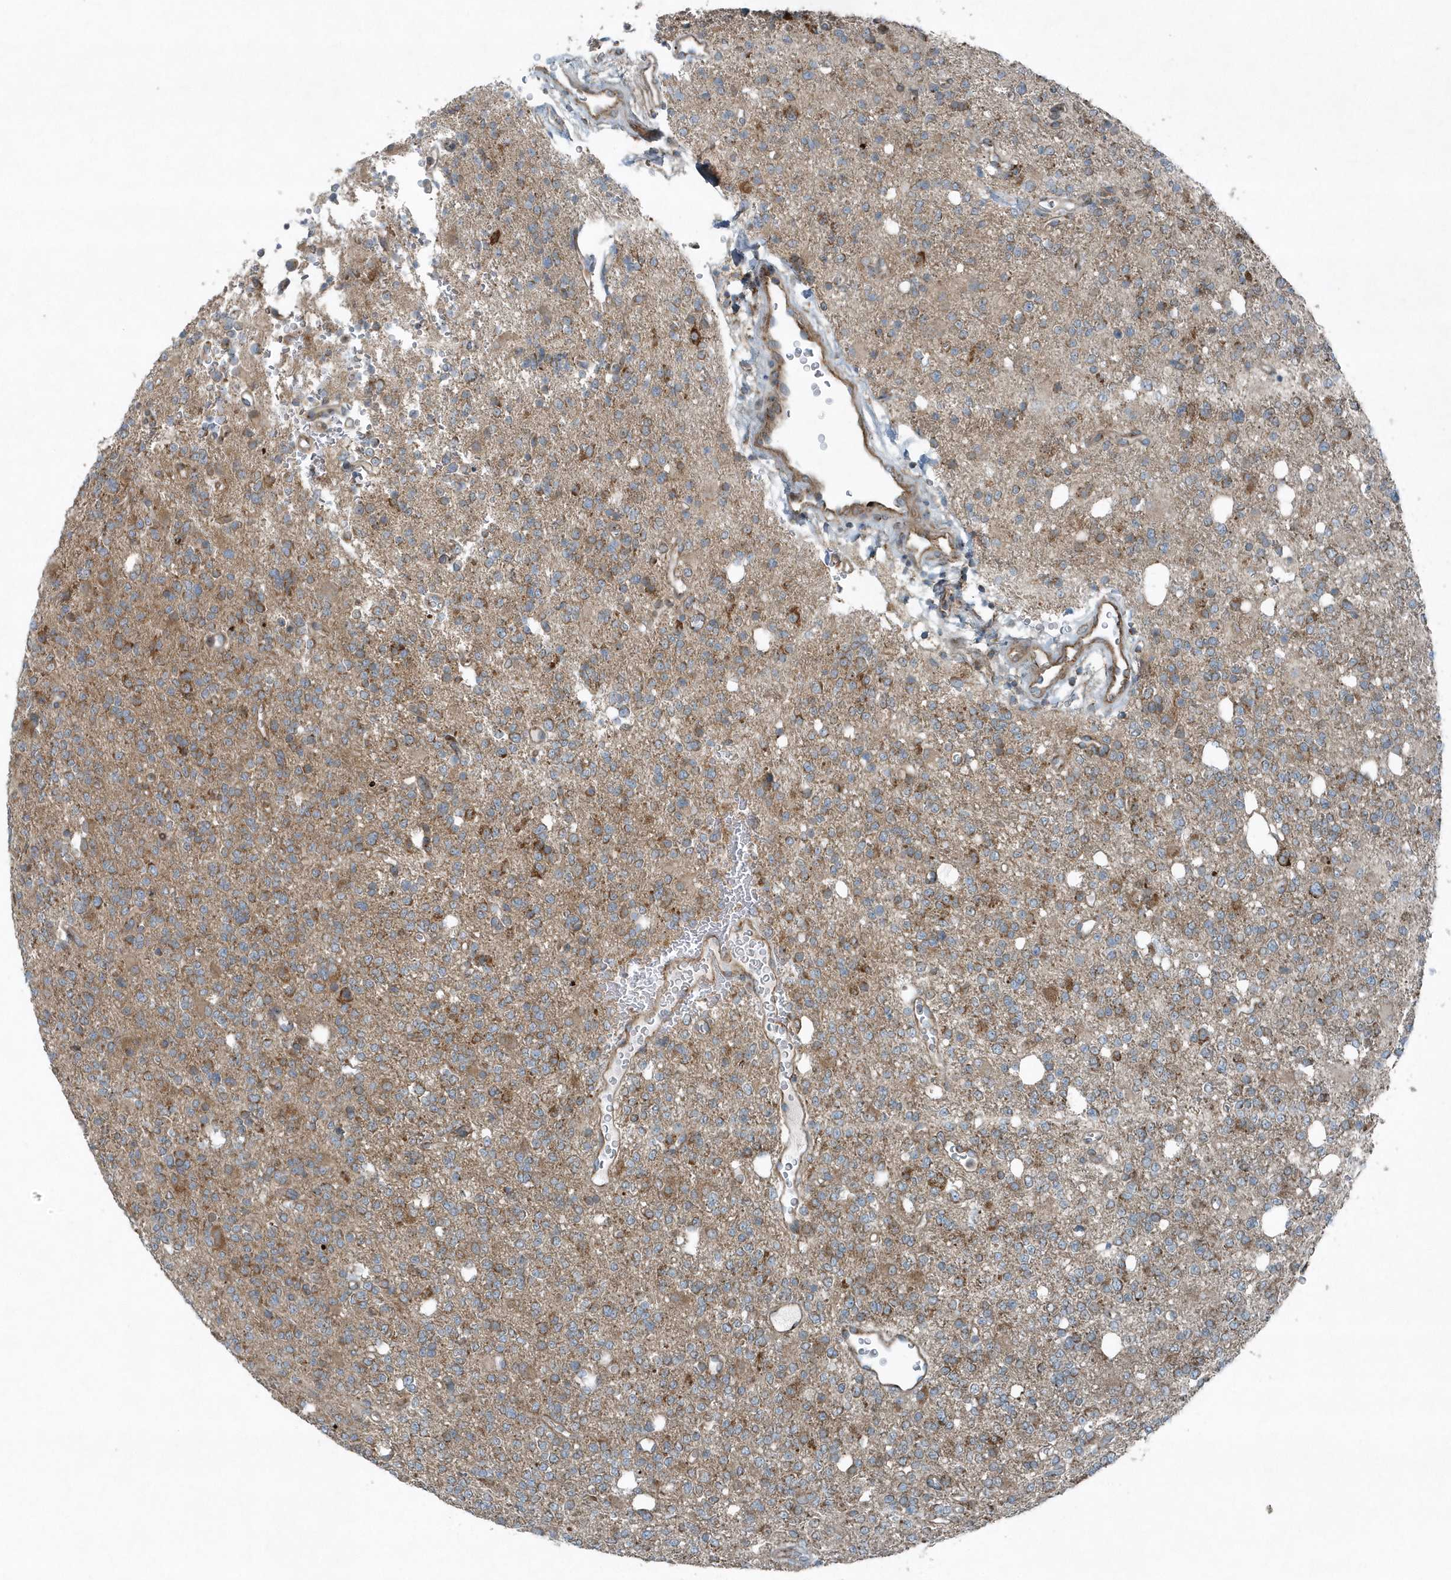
{"staining": {"intensity": "moderate", "quantity": "<25%", "location": "cytoplasmic/membranous"}, "tissue": "glioma", "cell_type": "Tumor cells", "image_type": "cancer", "snomed": [{"axis": "morphology", "description": "Glioma, malignant, High grade"}, {"axis": "topography", "description": "Brain"}], "caption": "High-grade glioma (malignant) was stained to show a protein in brown. There is low levels of moderate cytoplasmic/membranous expression in about <25% of tumor cells.", "gene": "GCC2", "patient": {"sex": "female", "age": 62}}